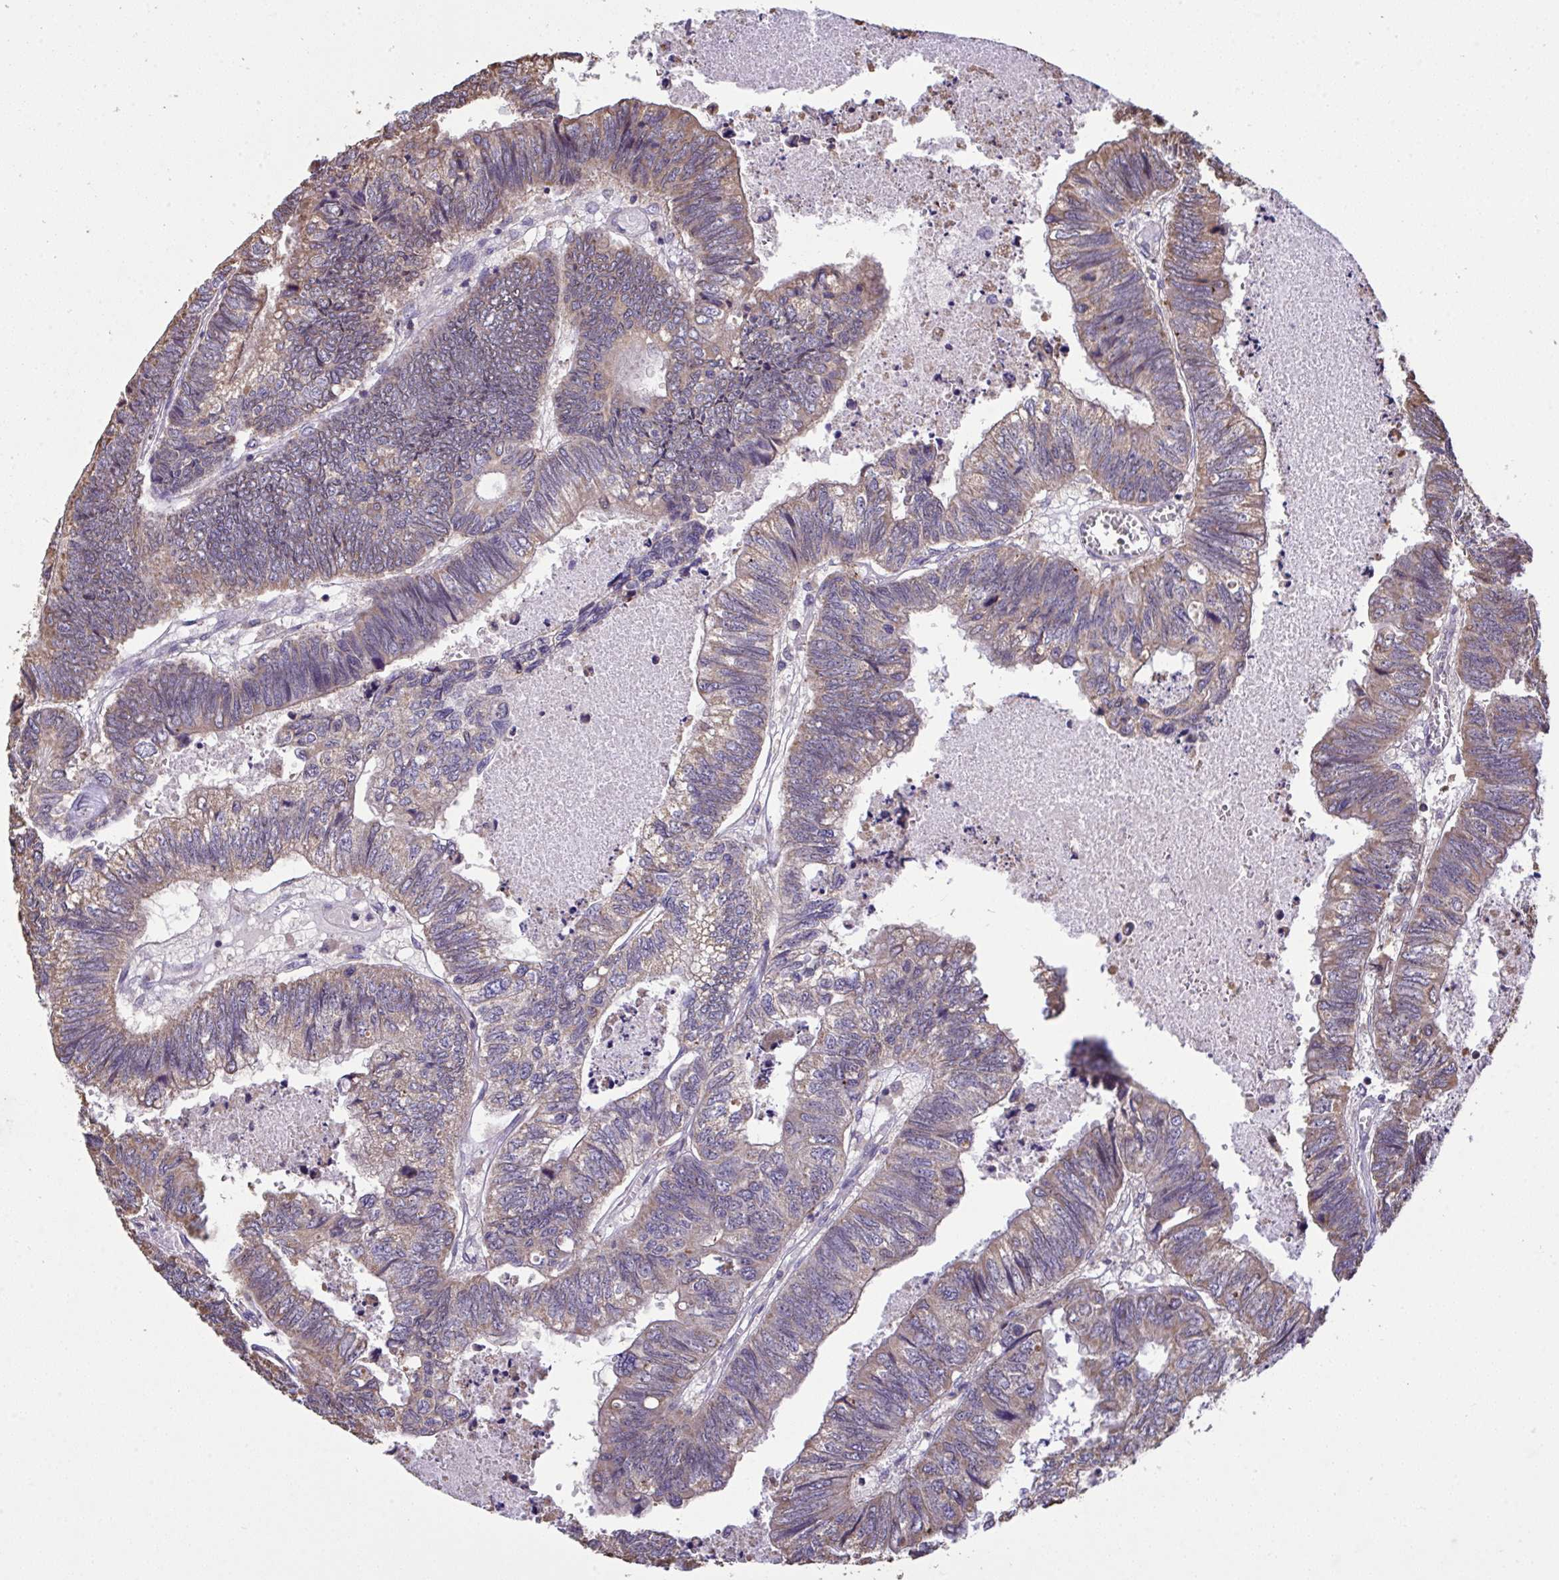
{"staining": {"intensity": "weak", "quantity": "25%-75%", "location": "cytoplasmic/membranous"}, "tissue": "colorectal cancer", "cell_type": "Tumor cells", "image_type": "cancer", "snomed": [{"axis": "morphology", "description": "Adenocarcinoma, NOS"}, {"axis": "topography", "description": "Colon"}], "caption": "Colorectal cancer (adenocarcinoma) tissue reveals weak cytoplasmic/membranous staining in approximately 25%-75% of tumor cells", "gene": "PPM1H", "patient": {"sex": "male", "age": 62}}